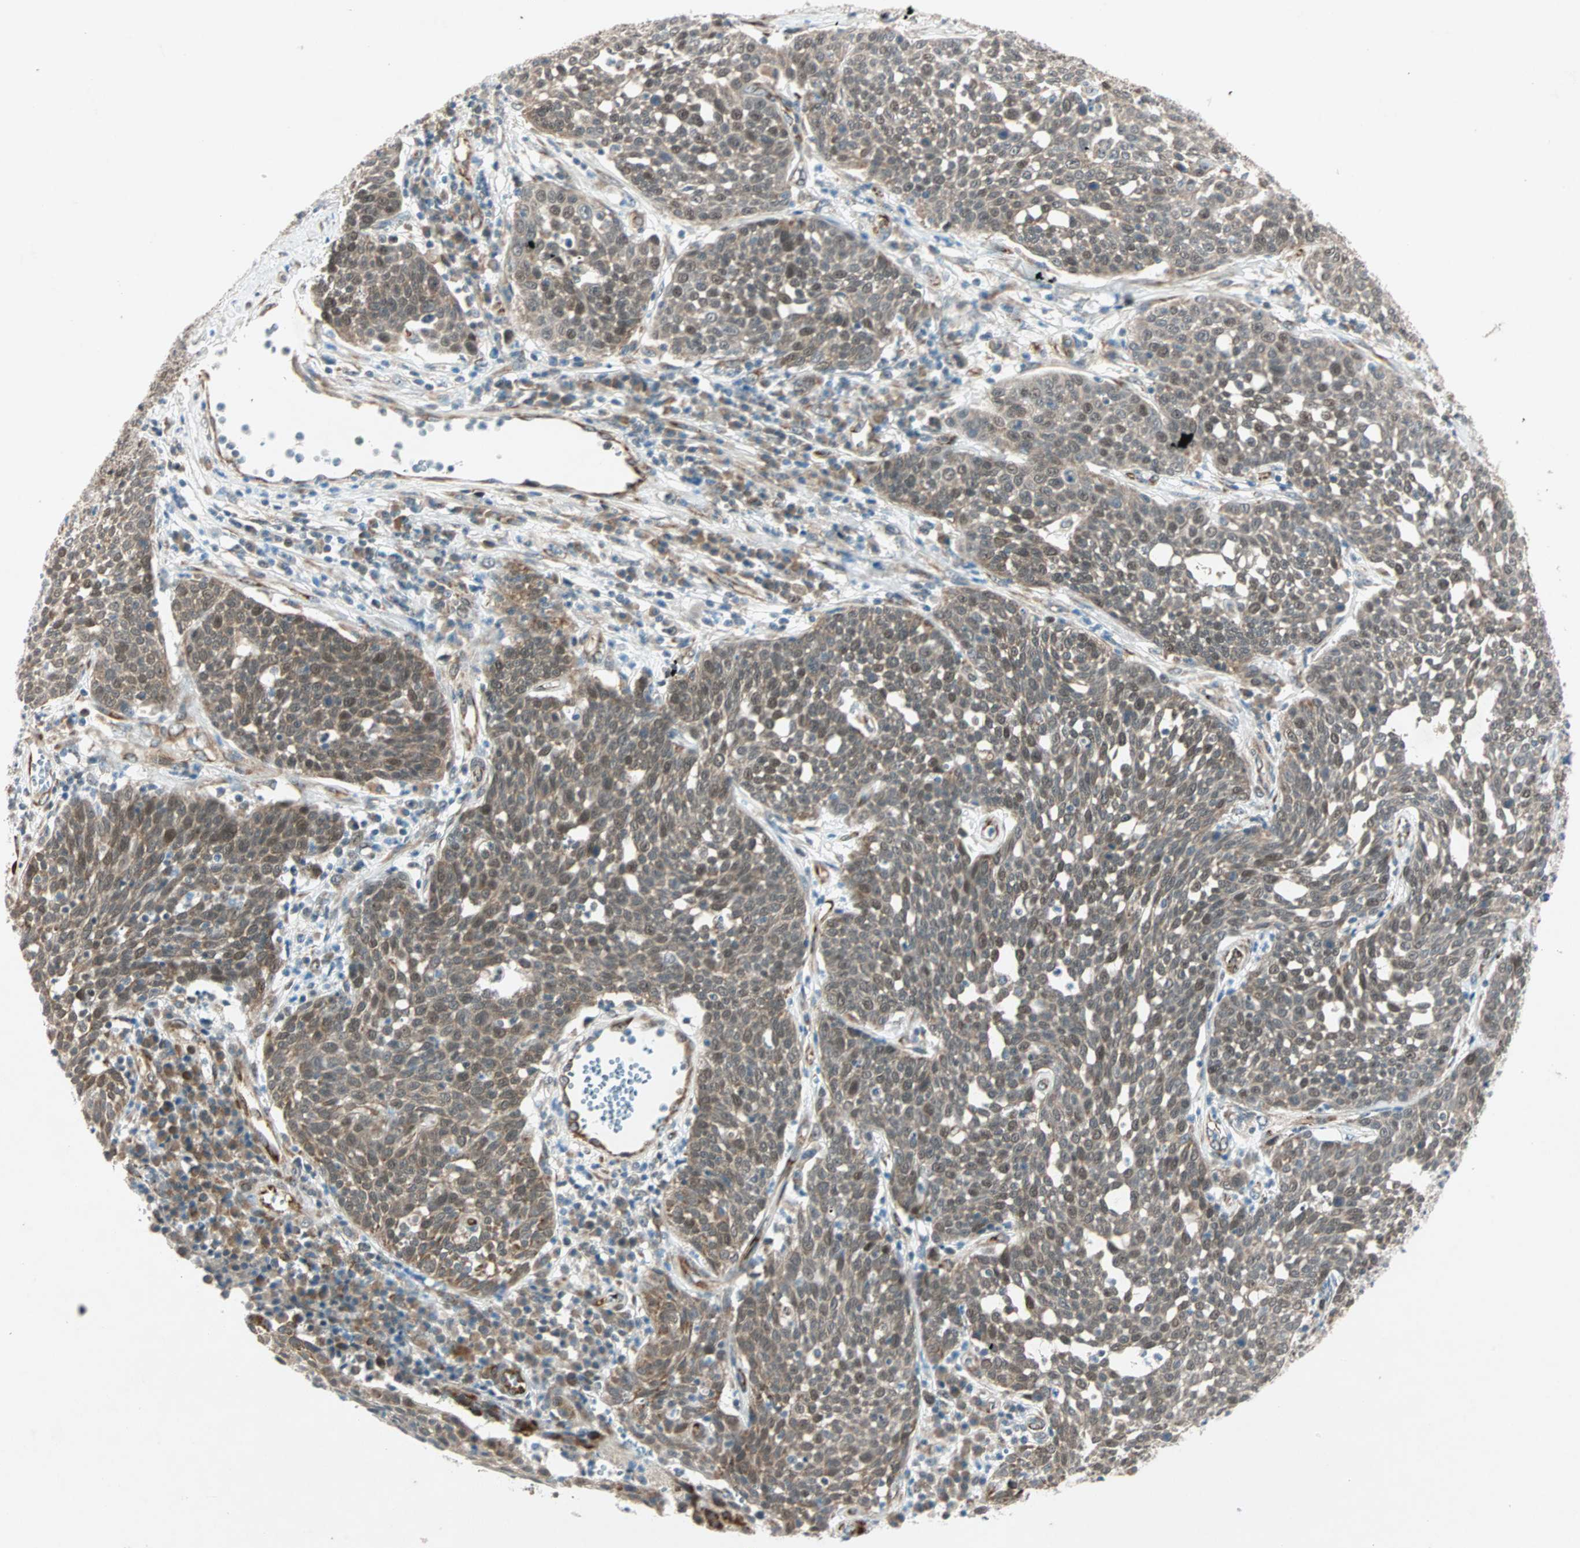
{"staining": {"intensity": "weak", "quantity": ">75%", "location": "cytoplasmic/membranous,nuclear"}, "tissue": "cervical cancer", "cell_type": "Tumor cells", "image_type": "cancer", "snomed": [{"axis": "morphology", "description": "Squamous cell carcinoma, NOS"}, {"axis": "topography", "description": "Cervix"}], "caption": "Cervical cancer stained for a protein (brown) reveals weak cytoplasmic/membranous and nuclear positive staining in about >75% of tumor cells.", "gene": "ZNF37A", "patient": {"sex": "female", "age": 34}}